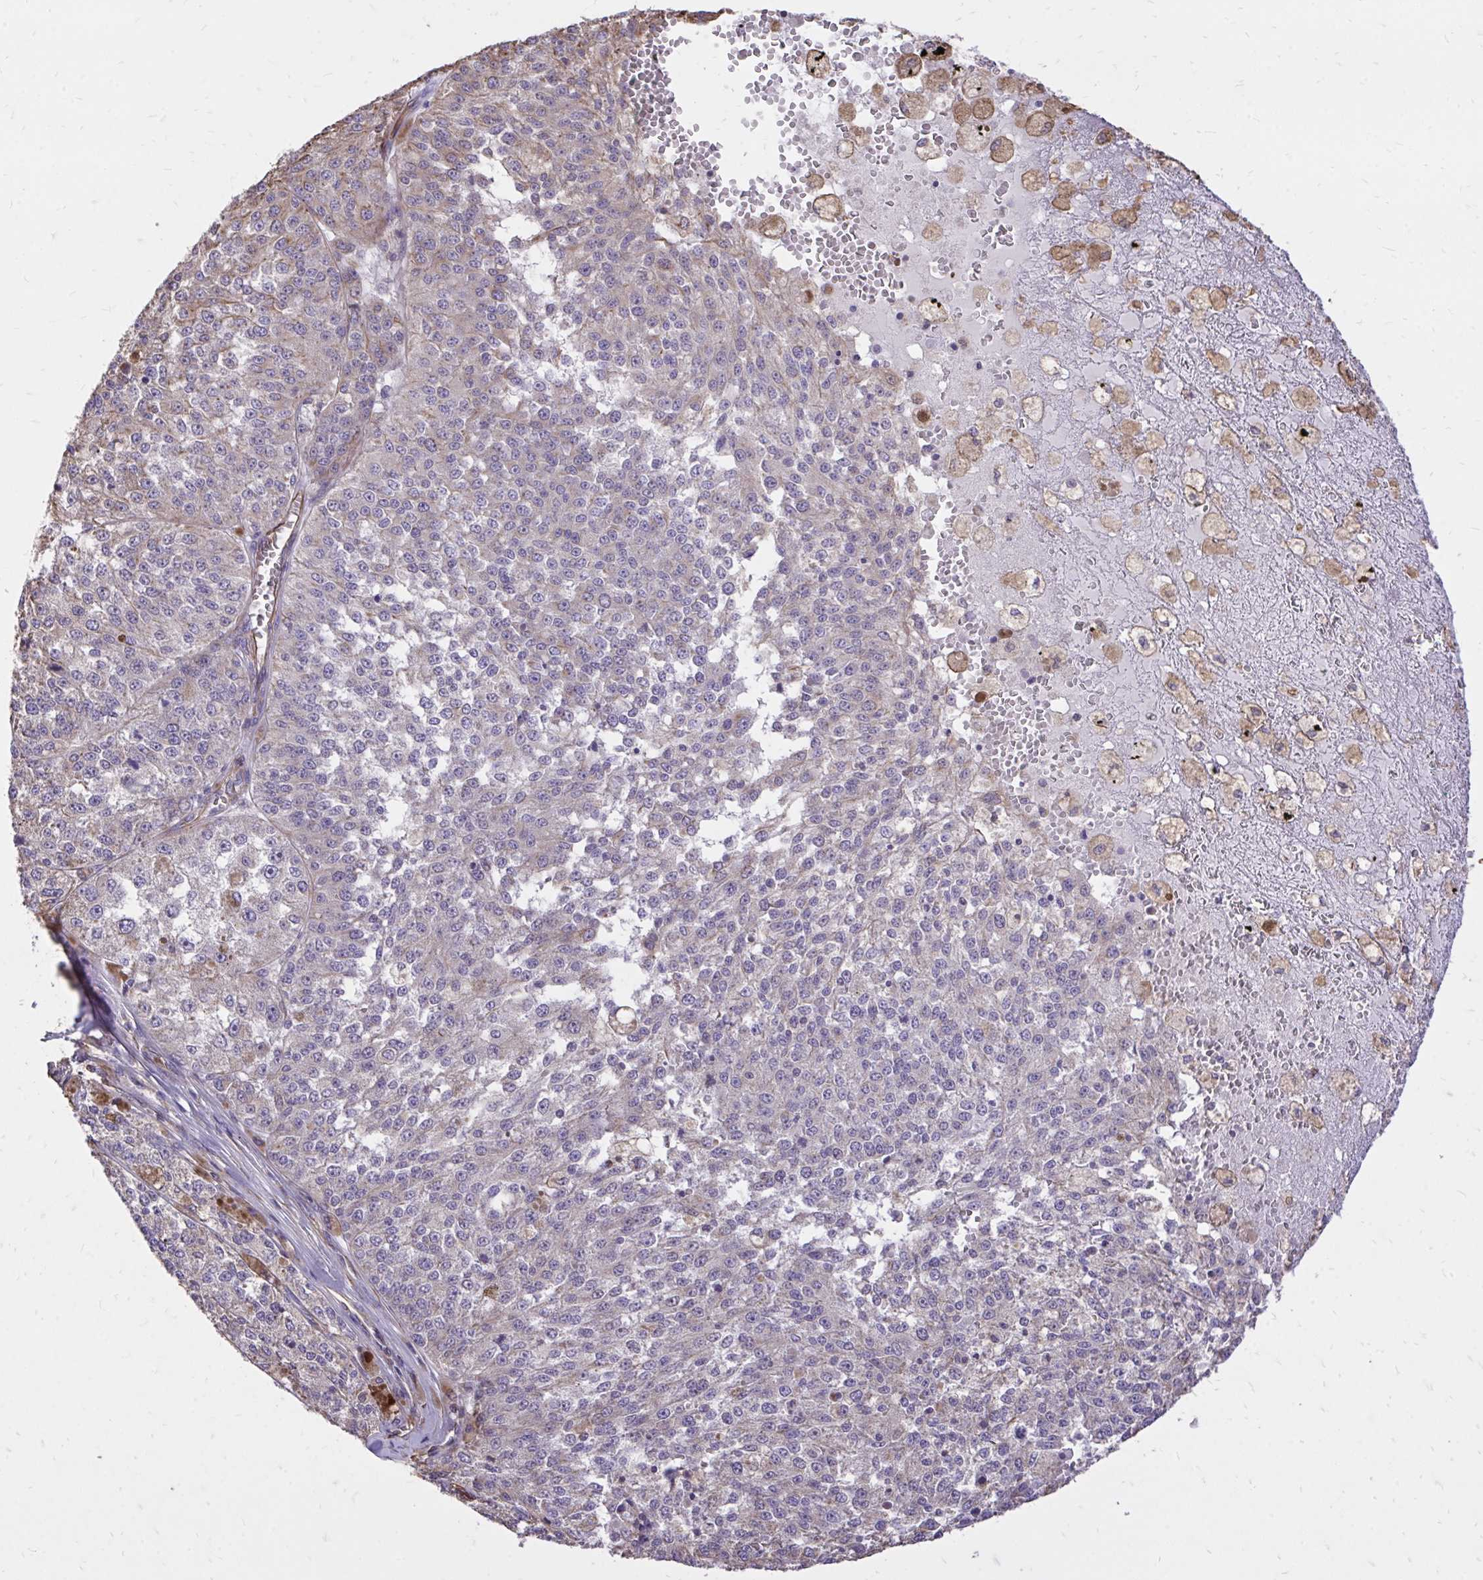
{"staining": {"intensity": "negative", "quantity": "none", "location": "none"}, "tissue": "melanoma", "cell_type": "Tumor cells", "image_type": "cancer", "snomed": [{"axis": "morphology", "description": "Malignant melanoma, Metastatic site"}, {"axis": "topography", "description": "Lymph node"}], "caption": "There is no significant expression in tumor cells of malignant melanoma (metastatic site). The staining is performed using DAB (3,3'-diaminobenzidine) brown chromogen with nuclei counter-stained in using hematoxylin.", "gene": "RNF103", "patient": {"sex": "female", "age": 64}}